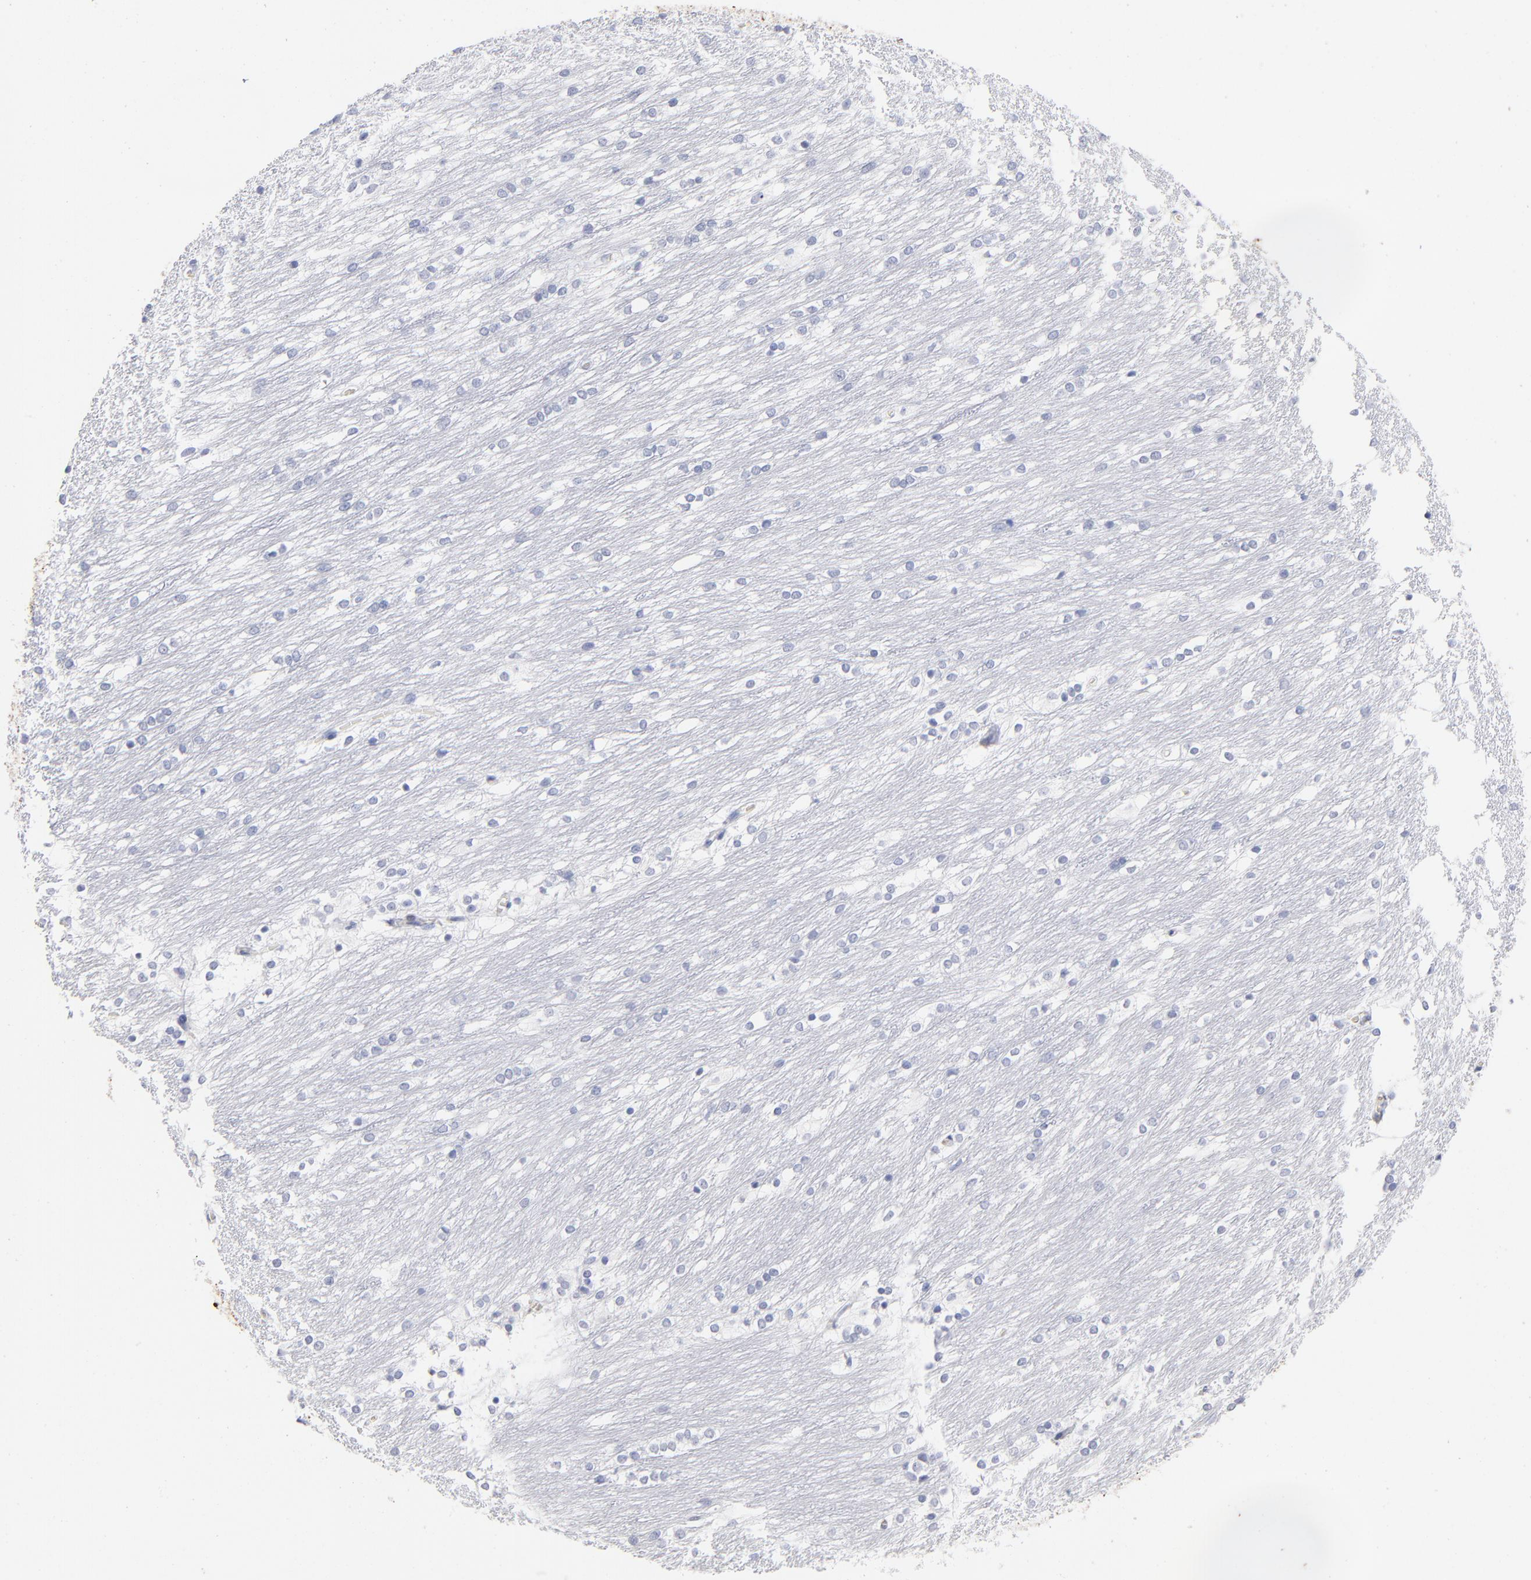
{"staining": {"intensity": "negative", "quantity": "none", "location": "none"}, "tissue": "caudate", "cell_type": "Glial cells", "image_type": "normal", "snomed": [{"axis": "morphology", "description": "Normal tissue, NOS"}, {"axis": "topography", "description": "Lateral ventricle wall"}], "caption": "High magnification brightfield microscopy of unremarkable caudate stained with DAB (3,3'-diaminobenzidine) (brown) and counterstained with hematoxylin (blue): glial cells show no significant positivity. (DAB (3,3'-diaminobenzidine) IHC, high magnification).", "gene": "ARG1", "patient": {"sex": "female", "age": 19}}